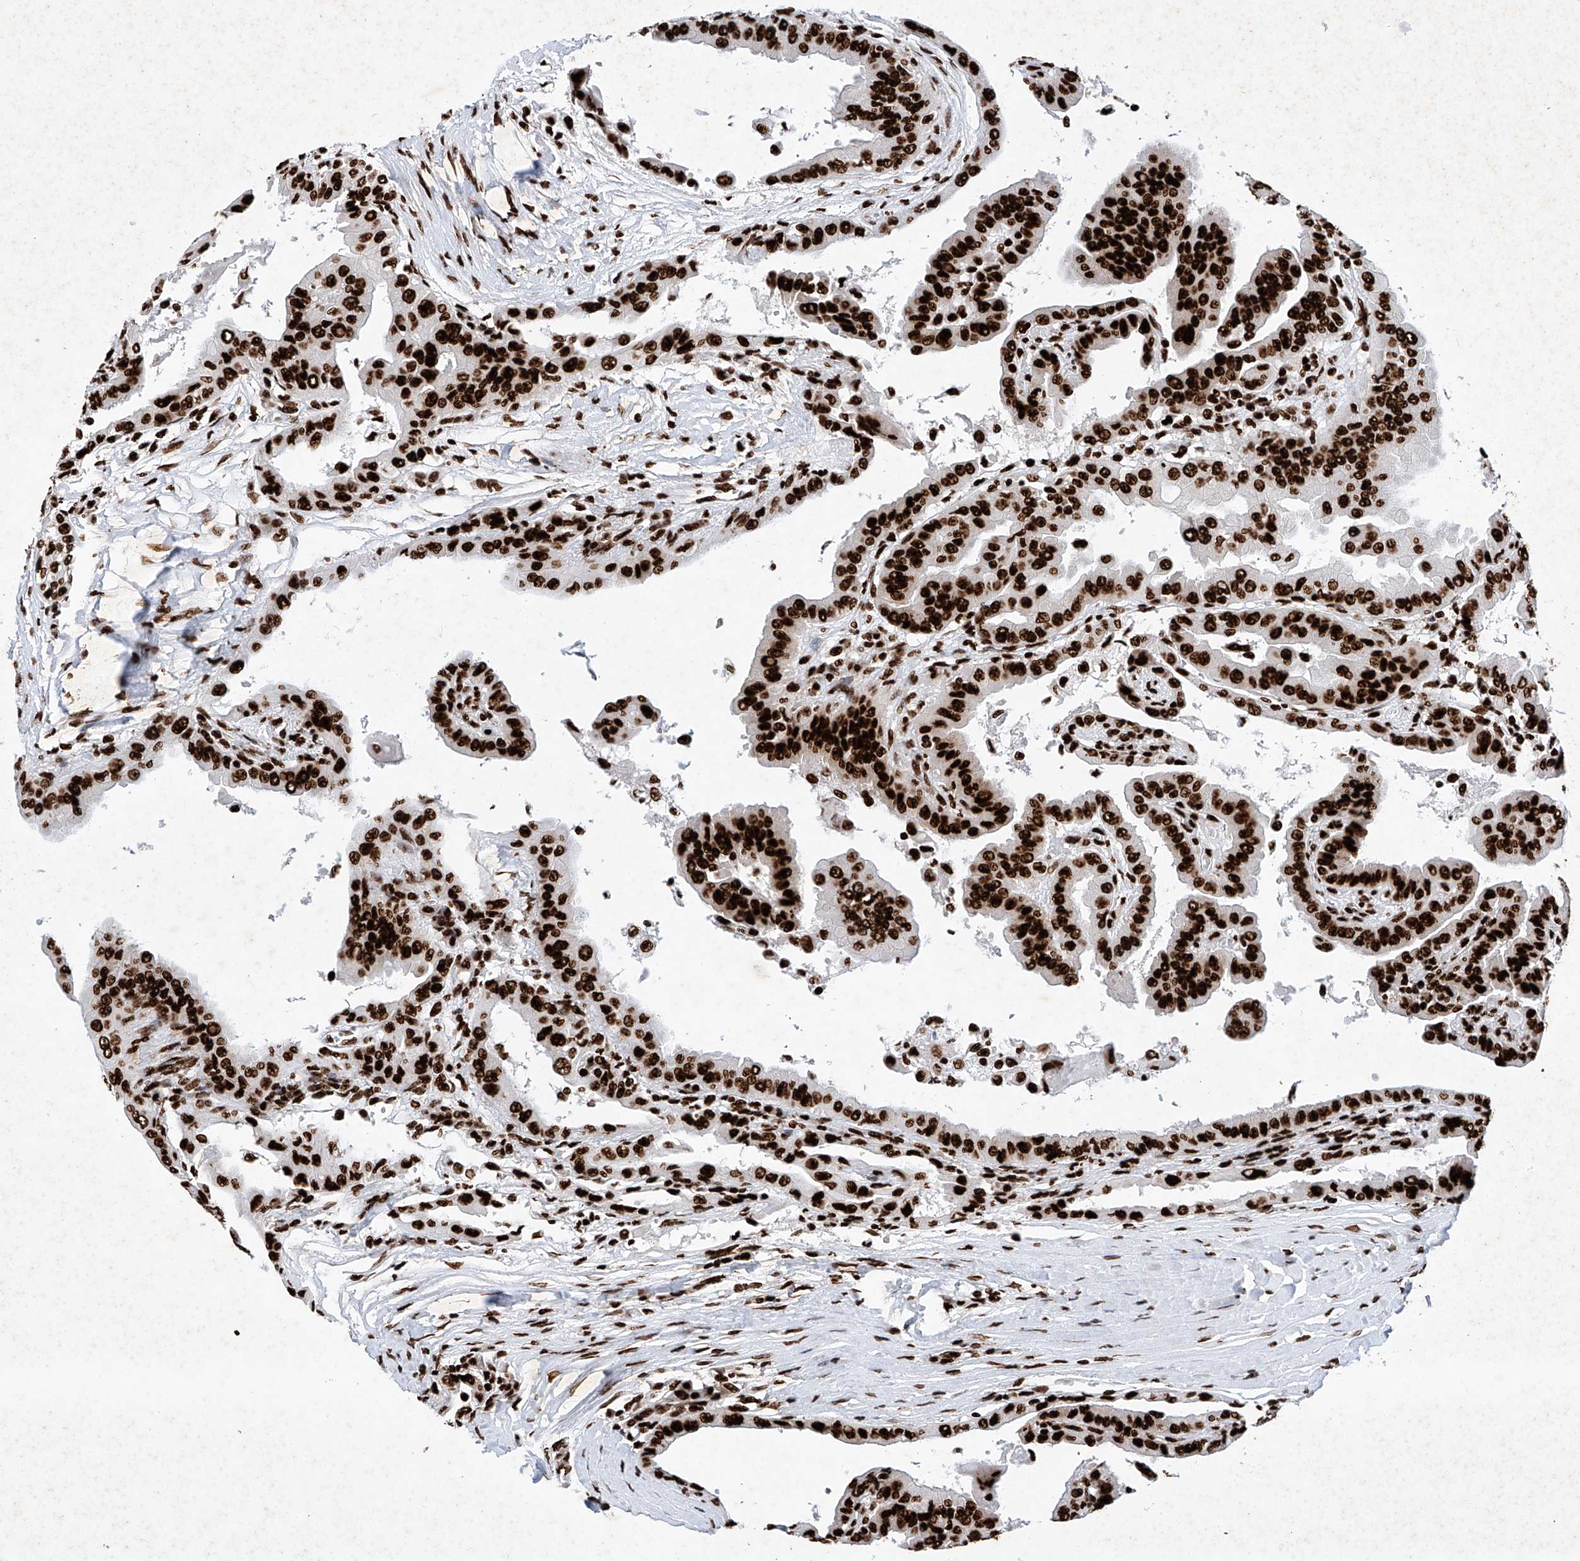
{"staining": {"intensity": "strong", "quantity": ">75%", "location": "nuclear"}, "tissue": "thyroid cancer", "cell_type": "Tumor cells", "image_type": "cancer", "snomed": [{"axis": "morphology", "description": "Papillary adenocarcinoma, NOS"}, {"axis": "topography", "description": "Thyroid gland"}], "caption": "Protein analysis of thyroid papillary adenocarcinoma tissue shows strong nuclear expression in approximately >75% of tumor cells. (IHC, brightfield microscopy, high magnification).", "gene": "SRSF6", "patient": {"sex": "male", "age": 33}}